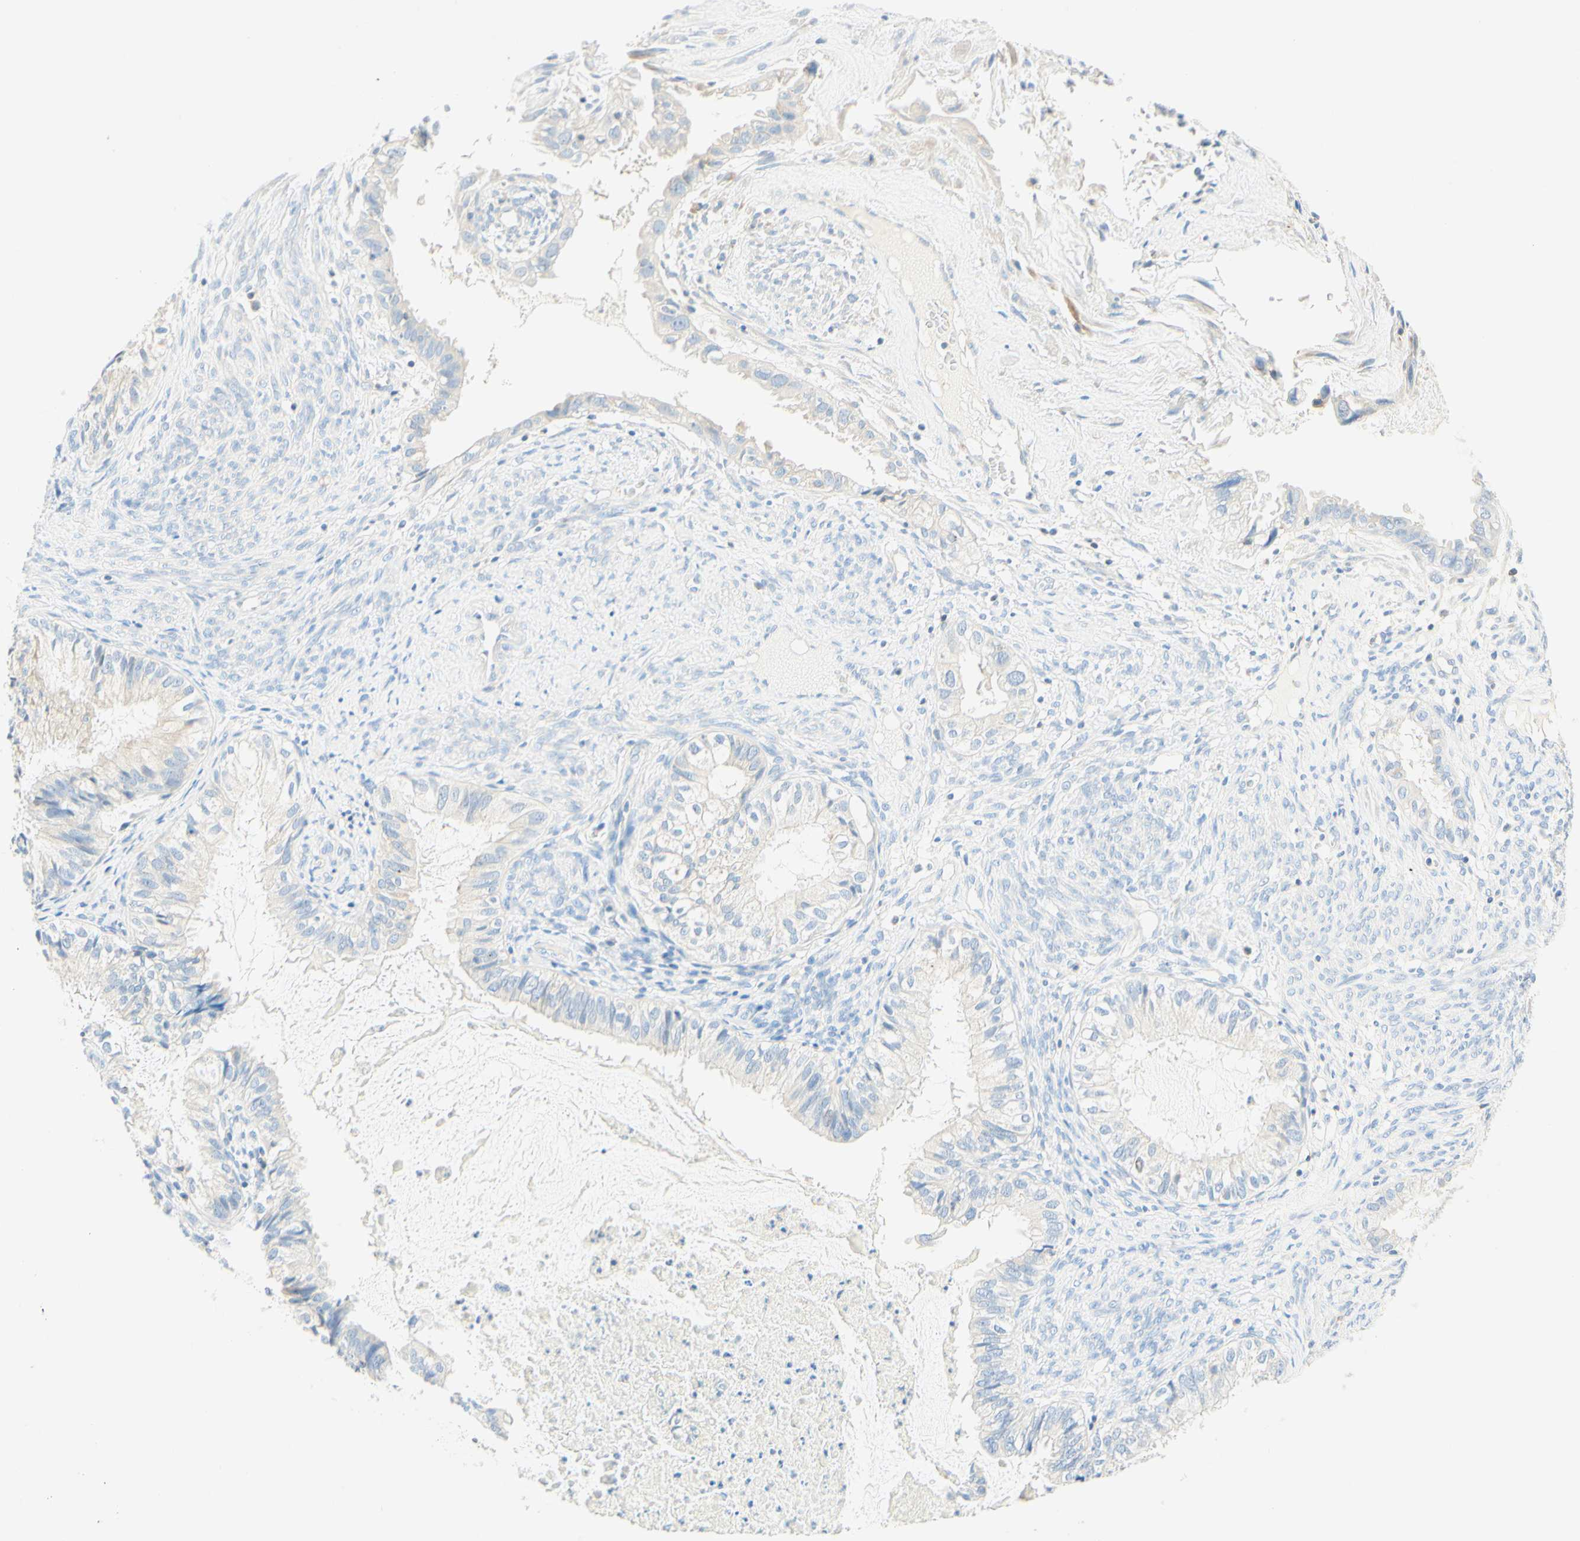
{"staining": {"intensity": "negative", "quantity": "none", "location": "none"}, "tissue": "cervical cancer", "cell_type": "Tumor cells", "image_type": "cancer", "snomed": [{"axis": "morphology", "description": "Normal tissue, NOS"}, {"axis": "morphology", "description": "Adenocarcinoma, NOS"}, {"axis": "topography", "description": "Cervix"}, {"axis": "topography", "description": "Endometrium"}], "caption": "An image of cervical cancer (adenocarcinoma) stained for a protein shows no brown staining in tumor cells.", "gene": "LAT", "patient": {"sex": "female", "age": 86}}